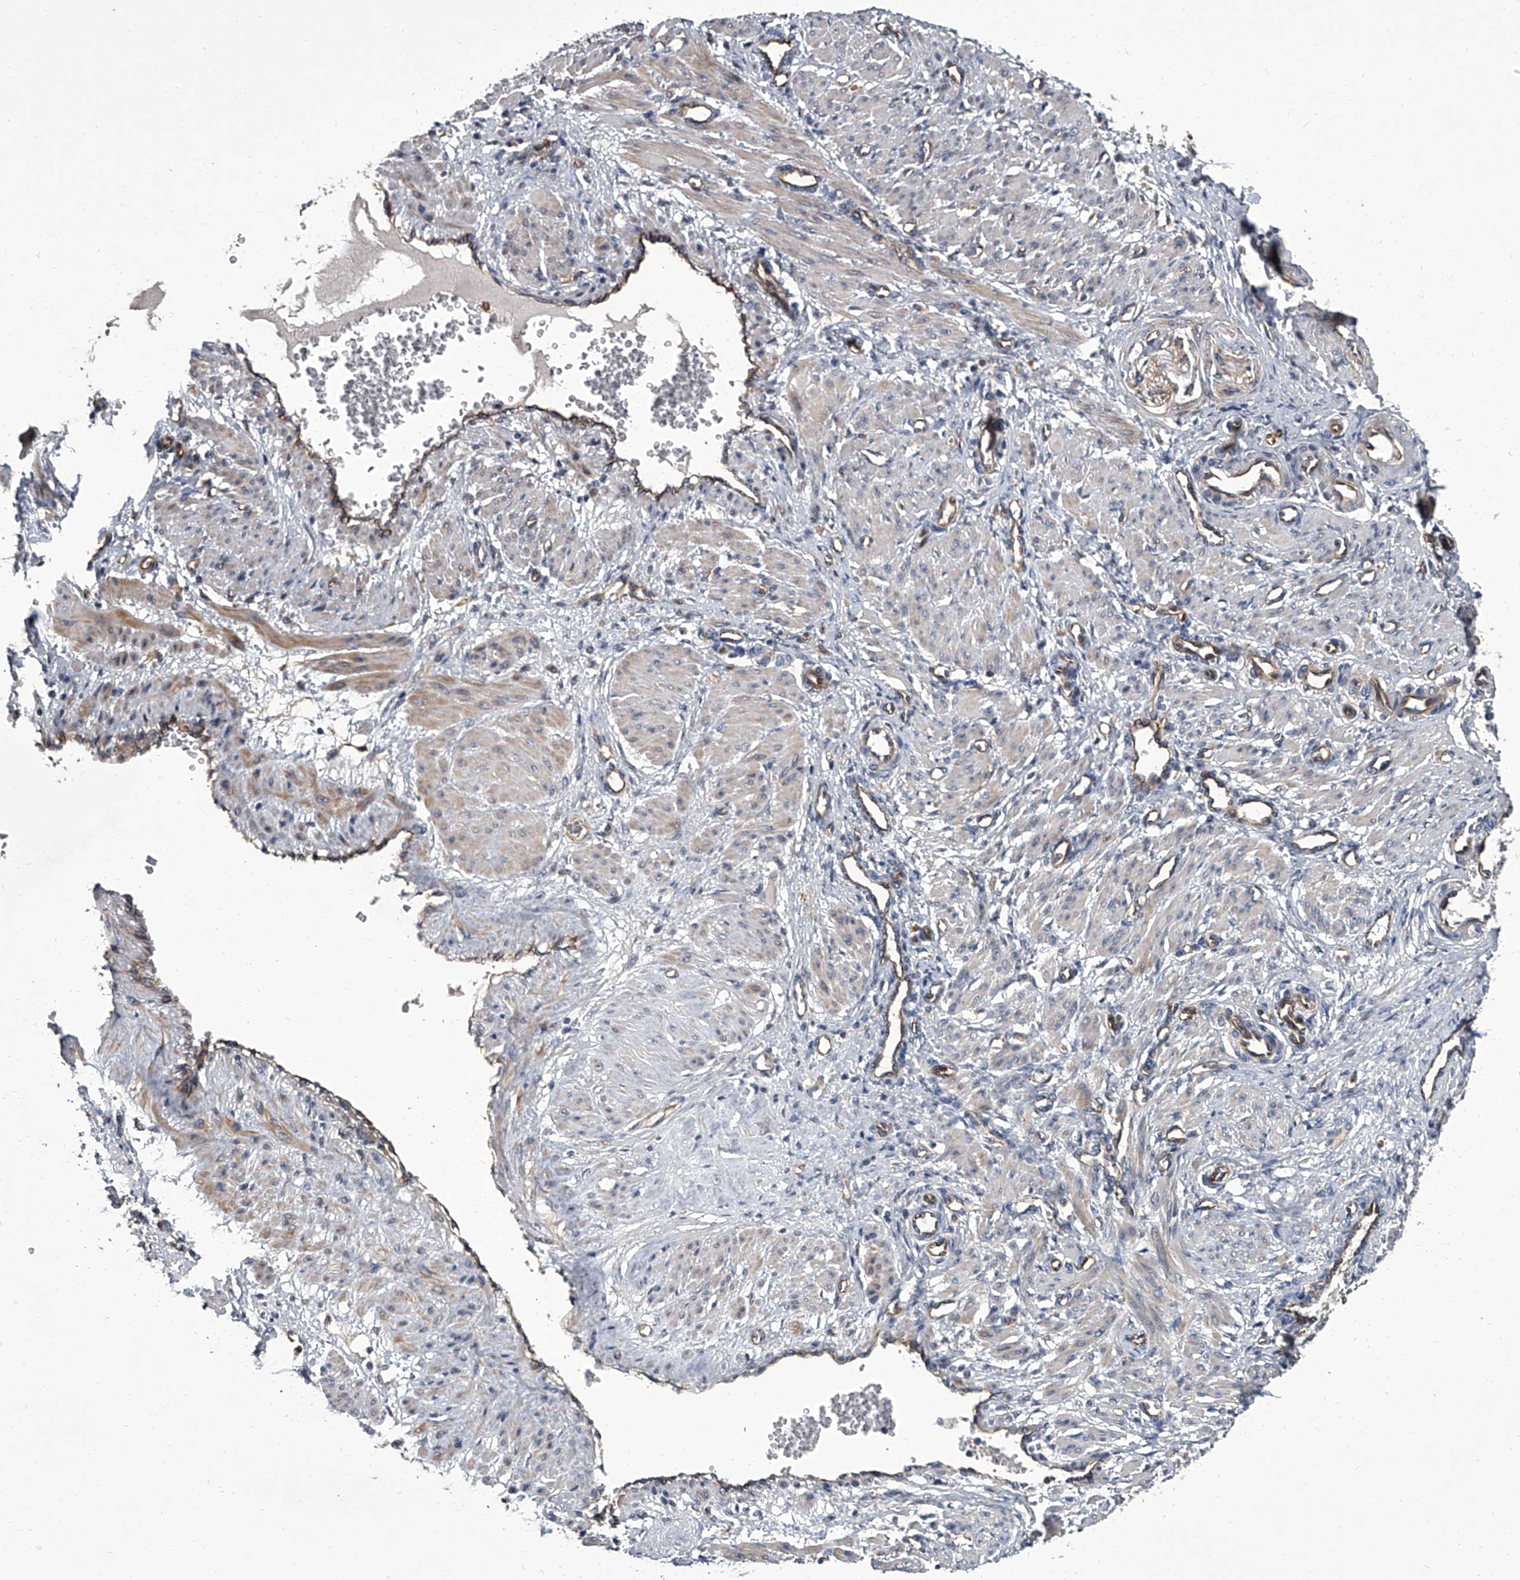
{"staining": {"intensity": "weak", "quantity": "25%-75%", "location": "cytoplasmic/membranous"}, "tissue": "smooth muscle", "cell_type": "Smooth muscle cells", "image_type": "normal", "snomed": [{"axis": "morphology", "description": "Normal tissue, NOS"}, {"axis": "topography", "description": "Endometrium"}], "caption": "DAB (3,3'-diaminobenzidine) immunohistochemical staining of benign human smooth muscle demonstrates weak cytoplasmic/membranous protein staining in about 25%-75% of smooth muscle cells.", "gene": "SIRT4", "patient": {"sex": "female", "age": 33}}